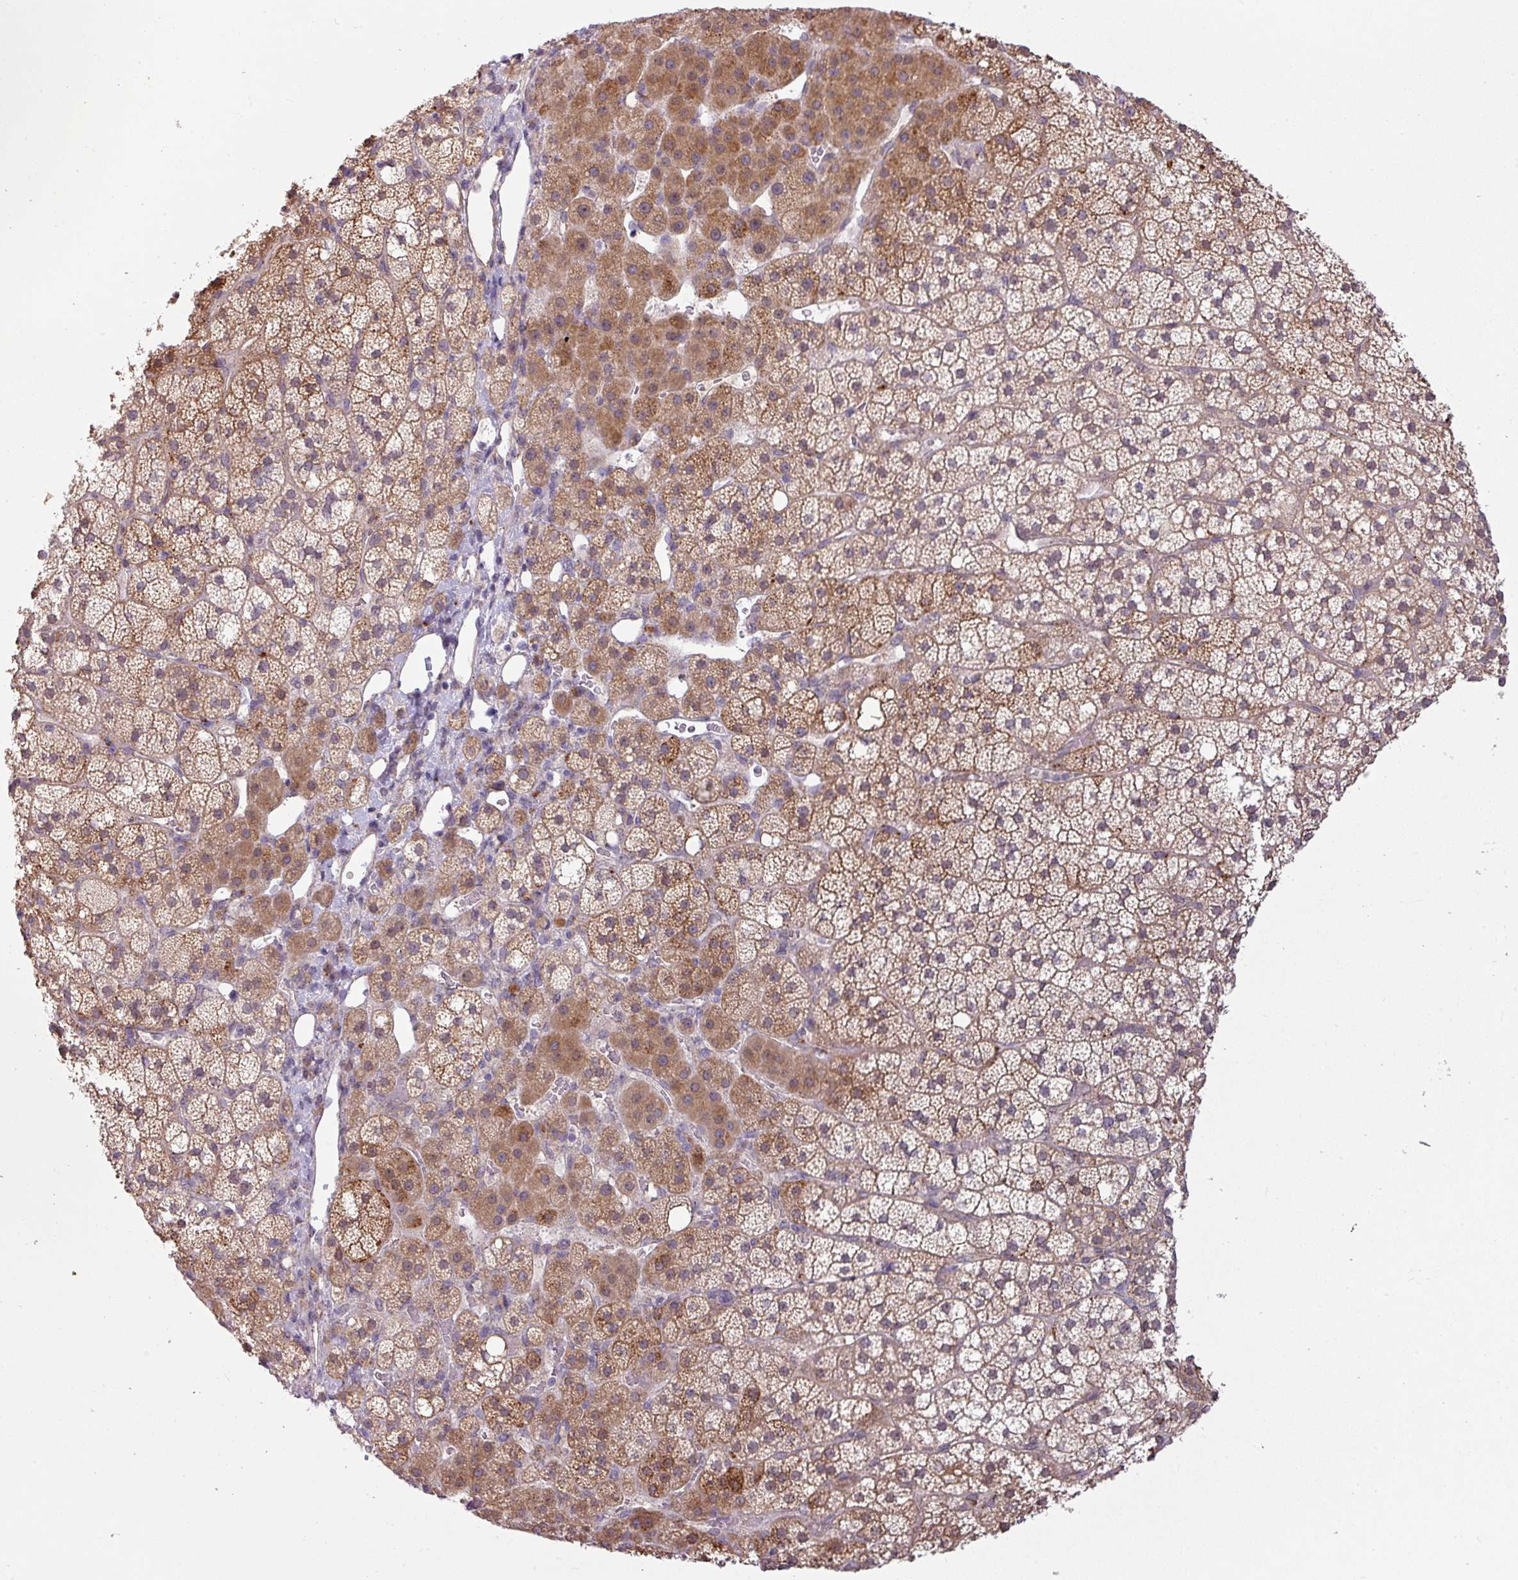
{"staining": {"intensity": "moderate", "quantity": ">75%", "location": "cytoplasmic/membranous,nuclear"}, "tissue": "adrenal gland", "cell_type": "Glandular cells", "image_type": "normal", "snomed": [{"axis": "morphology", "description": "Normal tissue, NOS"}, {"axis": "topography", "description": "Adrenal gland"}], "caption": "The histopathology image demonstrates a brown stain indicating the presence of a protein in the cytoplasmic/membranous,nuclear of glandular cells in adrenal gland. Immunohistochemistry stains the protein of interest in brown and the nuclei are stained blue.", "gene": "CCDC144A", "patient": {"sex": "male", "age": 53}}